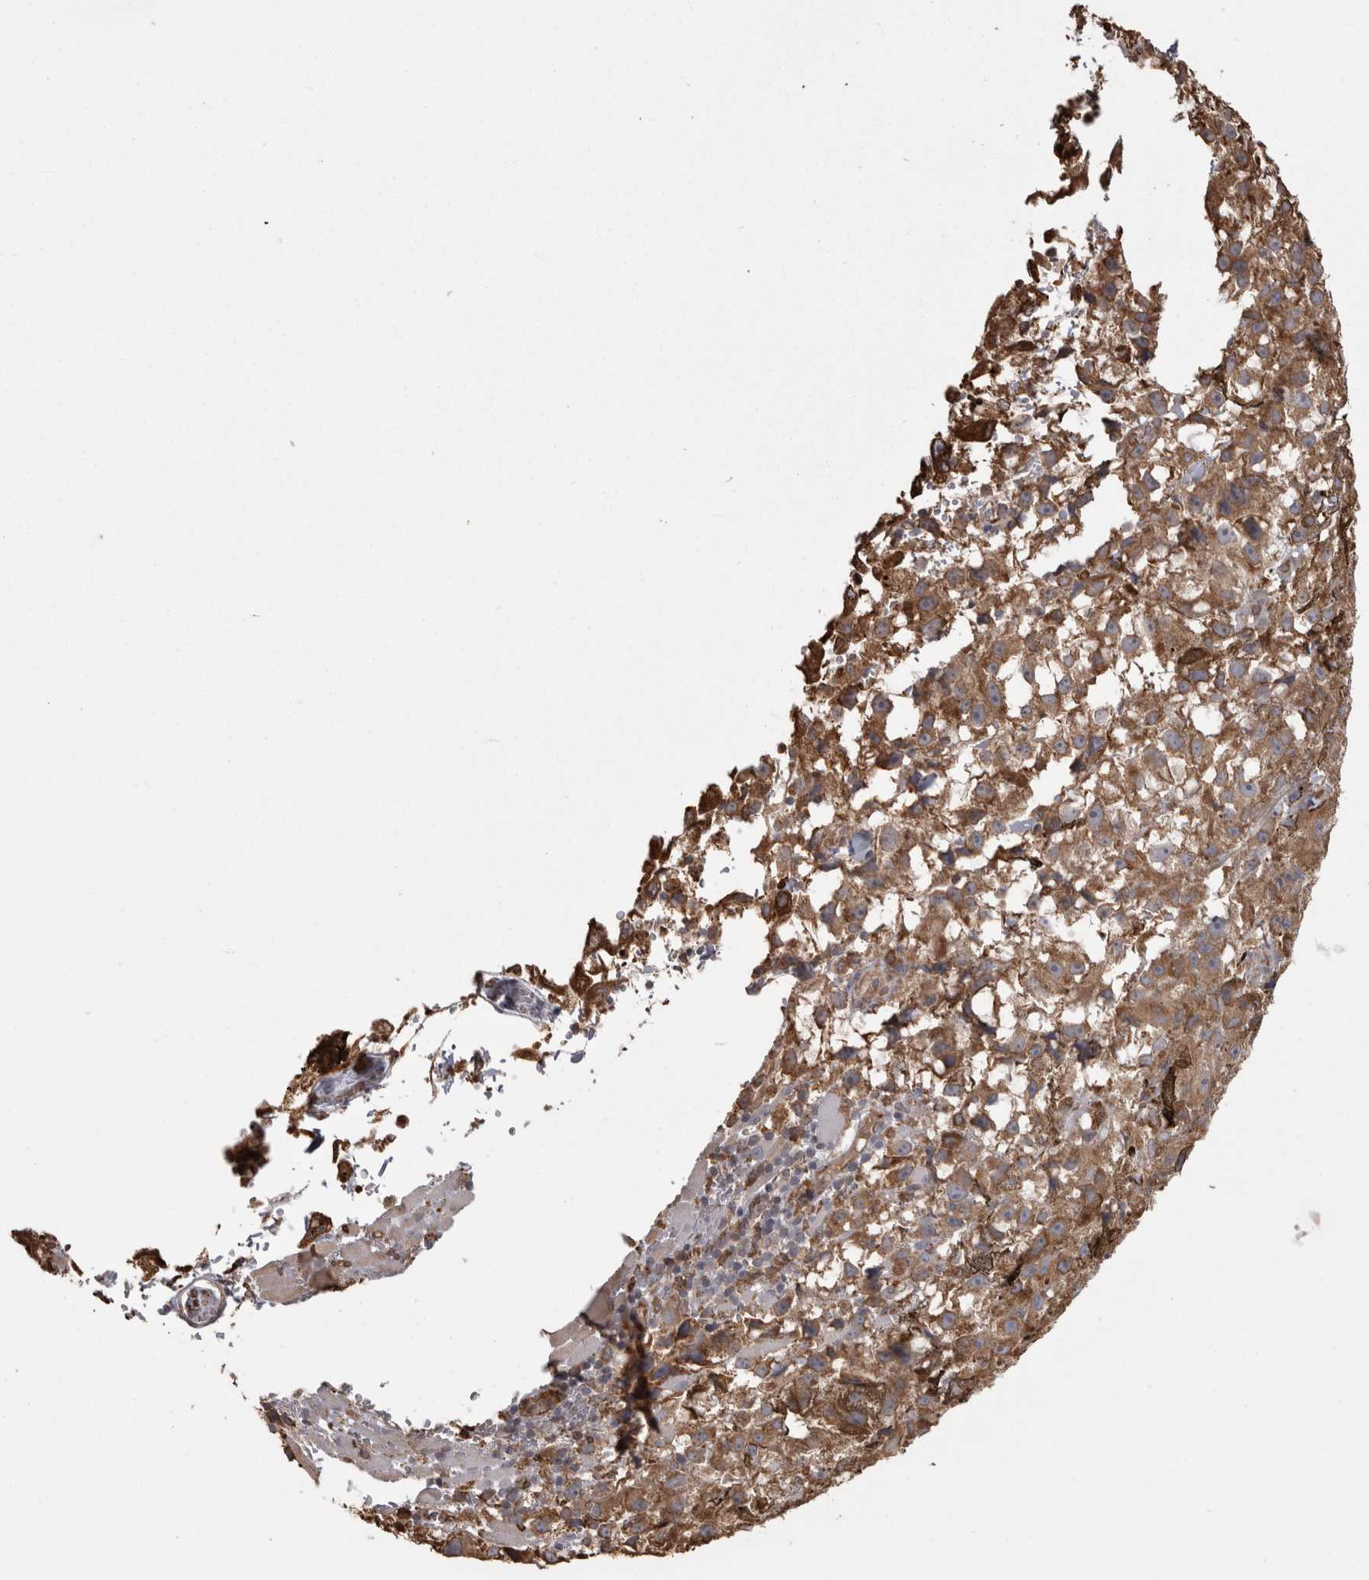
{"staining": {"intensity": "moderate", "quantity": ">75%", "location": "cytoplasmic/membranous"}, "tissue": "melanoma", "cell_type": "Tumor cells", "image_type": "cancer", "snomed": [{"axis": "morphology", "description": "Malignant melanoma, NOS"}, {"axis": "topography", "description": "Skin"}], "caption": "Melanoma stained with a brown dye reveals moderate cytoplasmic/membranous positive positivity in about >75% of tumor cells.", "gene": "PON2", "patient": {"sex": "female", "age": 104}}